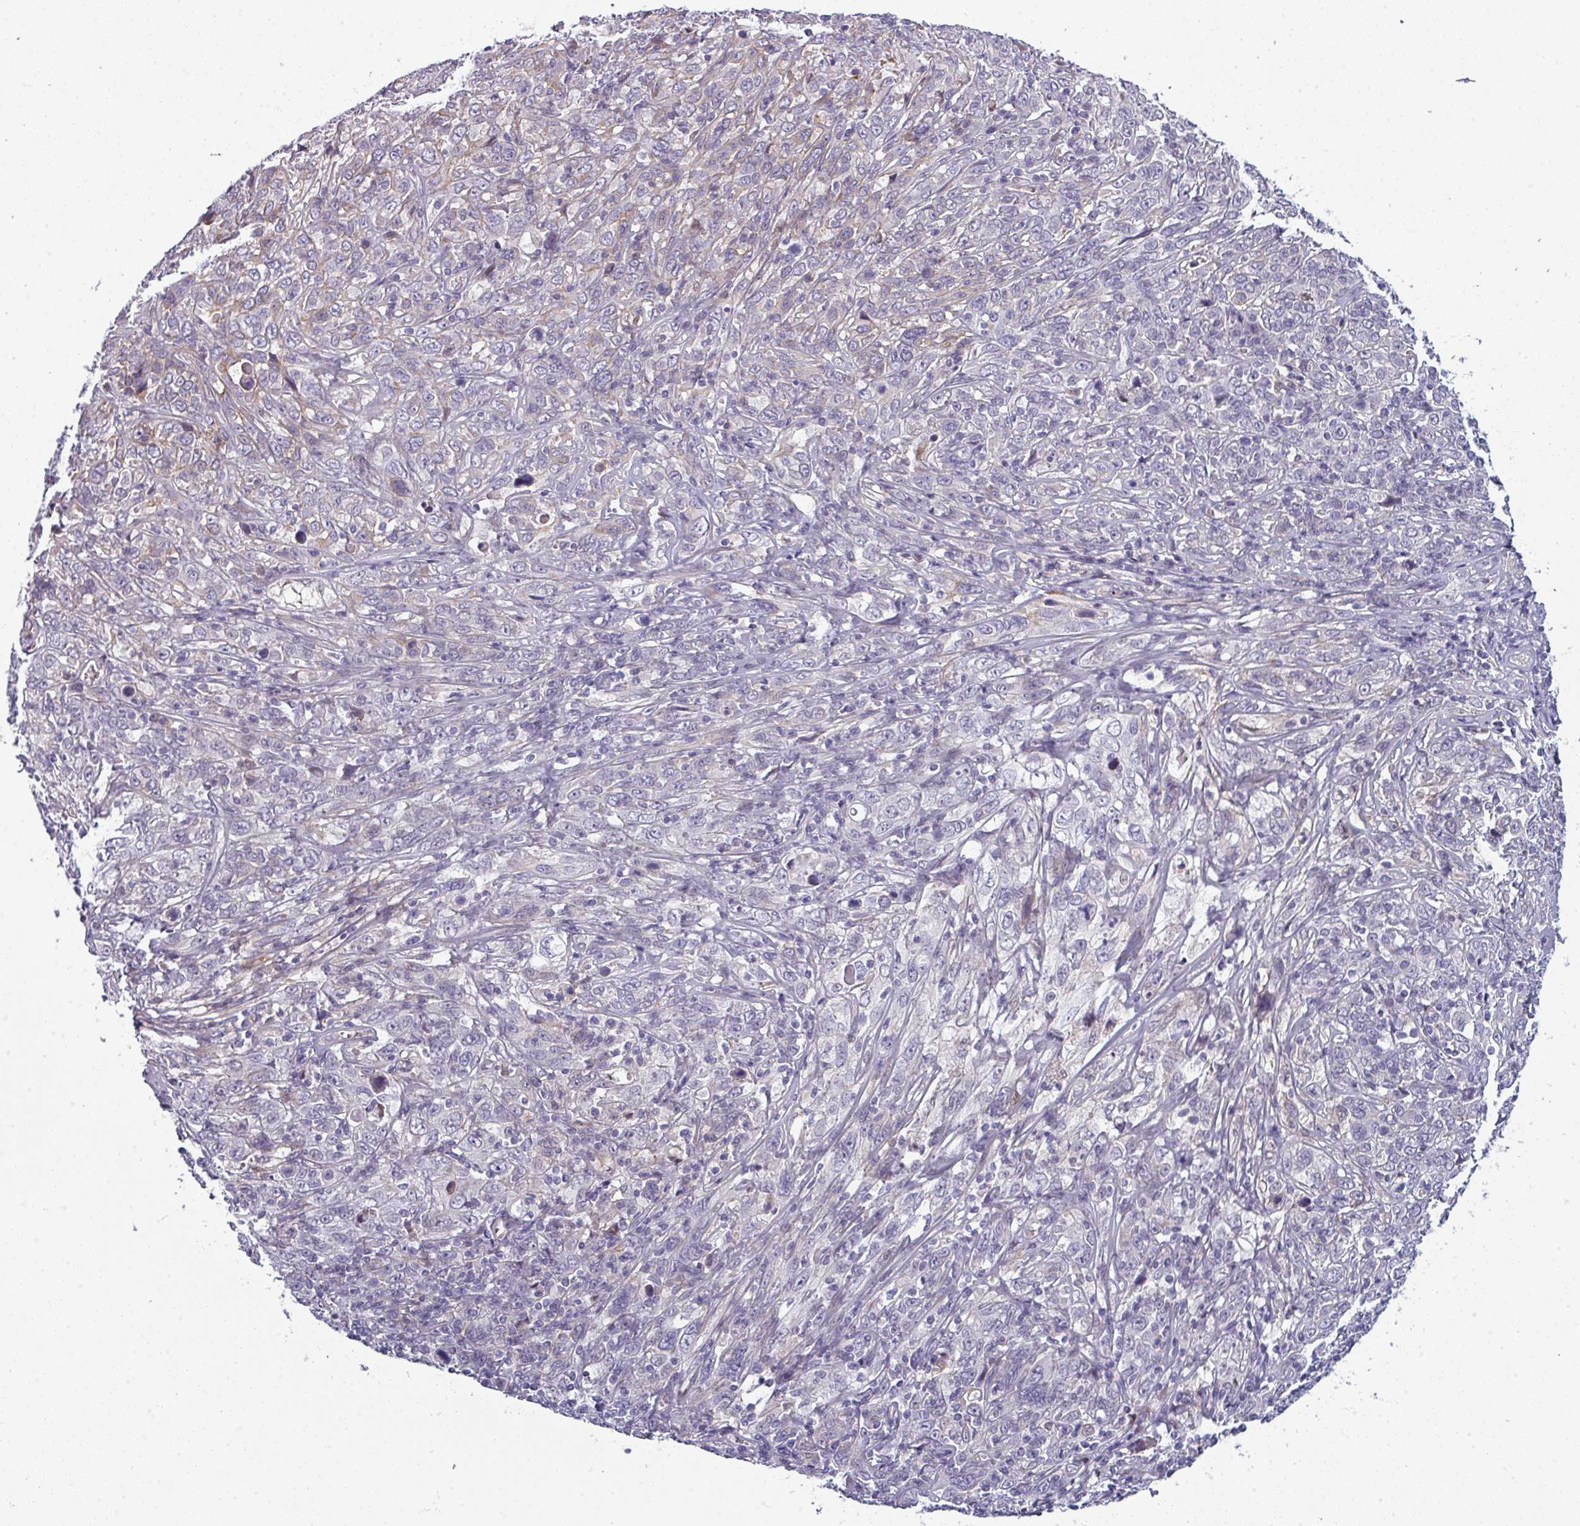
{"staining": {"intensity": "negative", "quantity": "none", "location": "none"}, "tissue": "cervical cancer", "cell_type": "Tumor cells", "image_type": "cancer", "snomed": [{"axis": "morphology", "description": "Squamous cell carcinoma, NOS"}, {"axis": "topography", "description": "Cervix"}], "caption": "This is an immunohistochemistry micrograph of cervical cancer (squamous cell carcinoma). There is no positivity in tumor cells.", "gene": "PRAMEF12", "patient": {"sex": "female", "age": 46}}